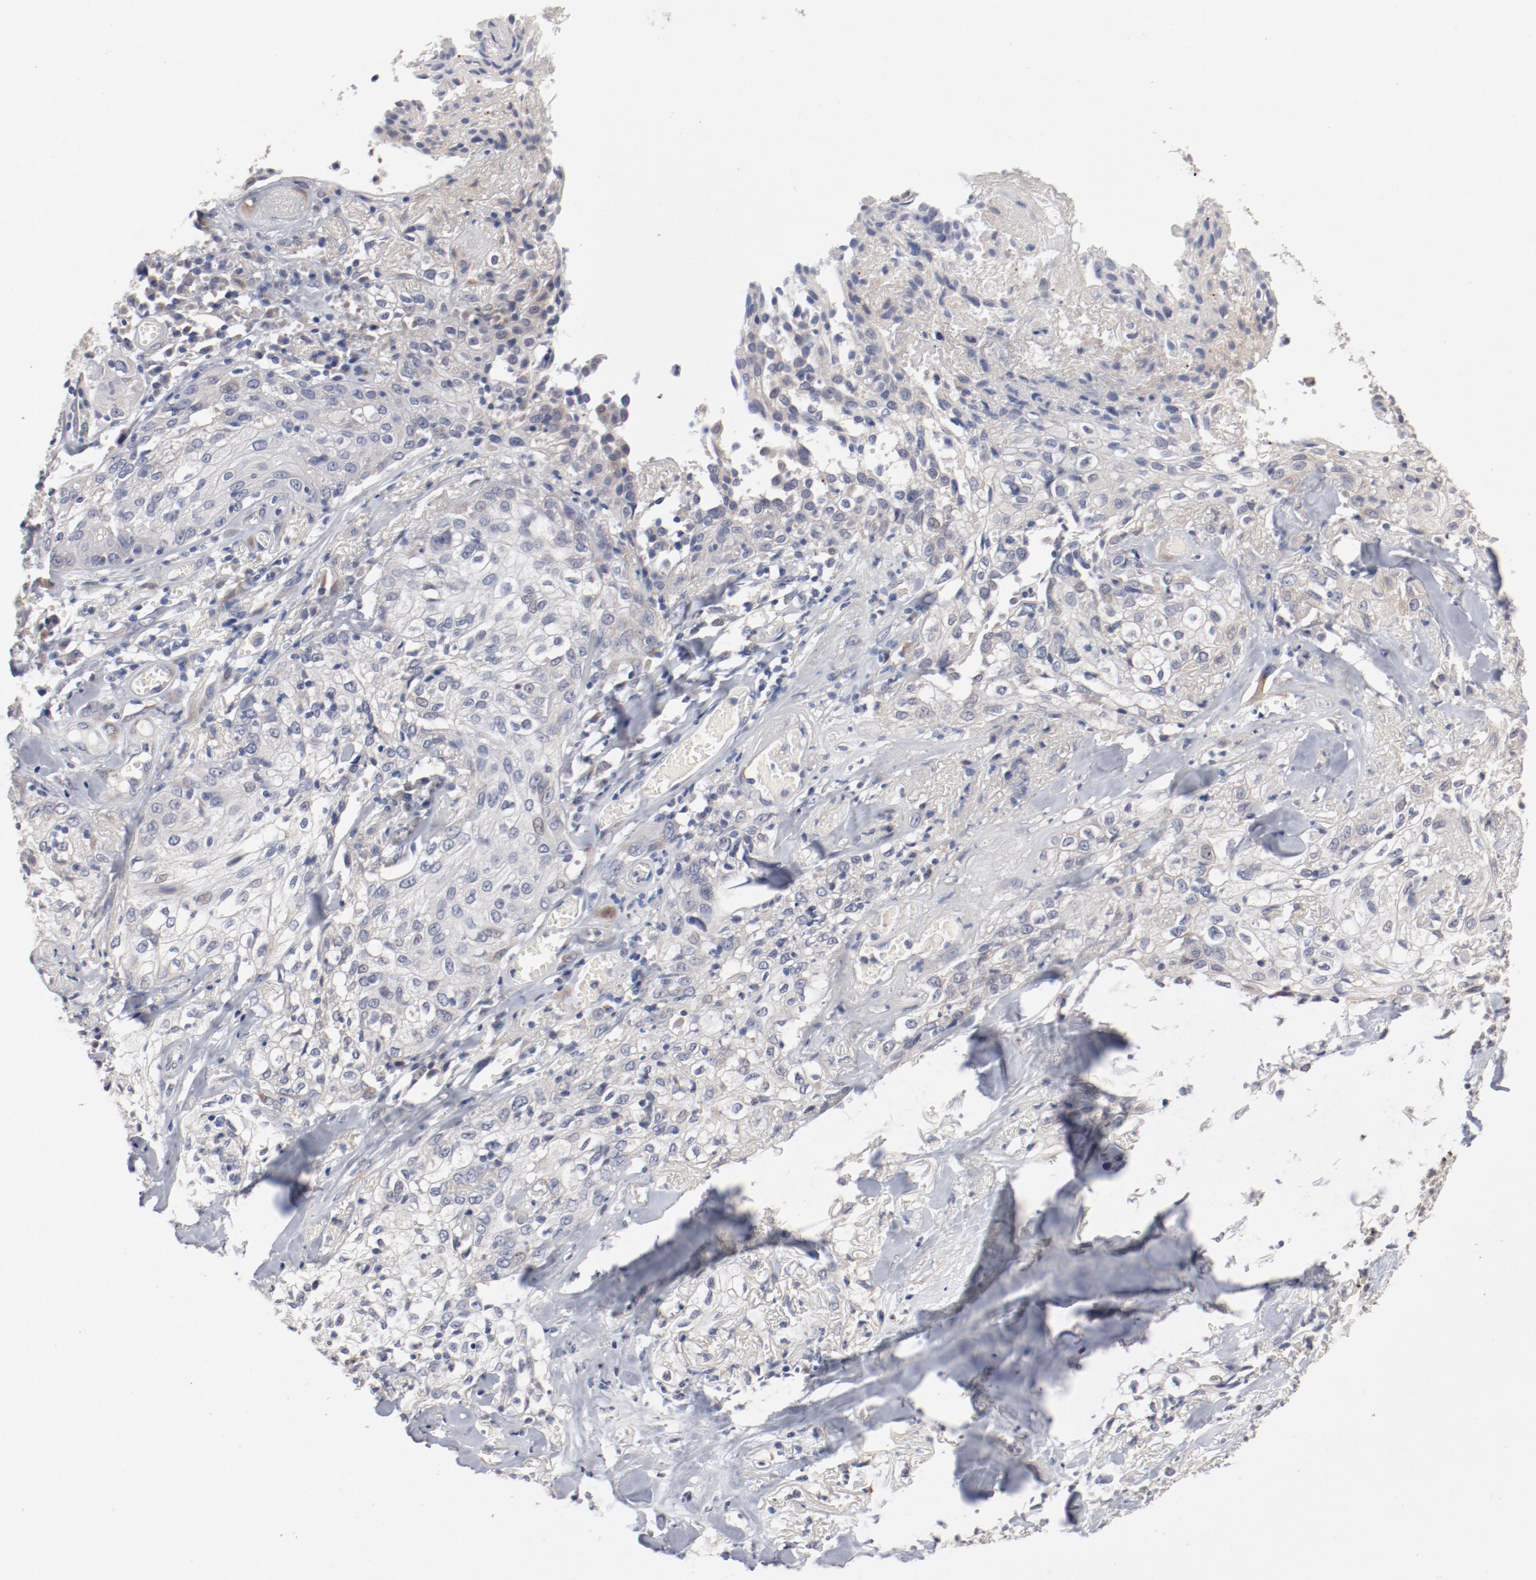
{"staining": {"intensity": "negative", "quantity": "none", "location": "none"}, "tissue": "skin cancer", "cell_type": "Tumor cells", "image_type": "cancer", "snomed": [{"axis": "morphology", "description": "Squamous cell carcinoma, NOS"}, {"axis": "topography", "description": "Skin"}], "caption": "Micrograph shows no protein expression in tumor cells of skin squamous cell carcinoma tissue.", "gene": "AK7", "patient": {"sex": "male", "age": 65}}